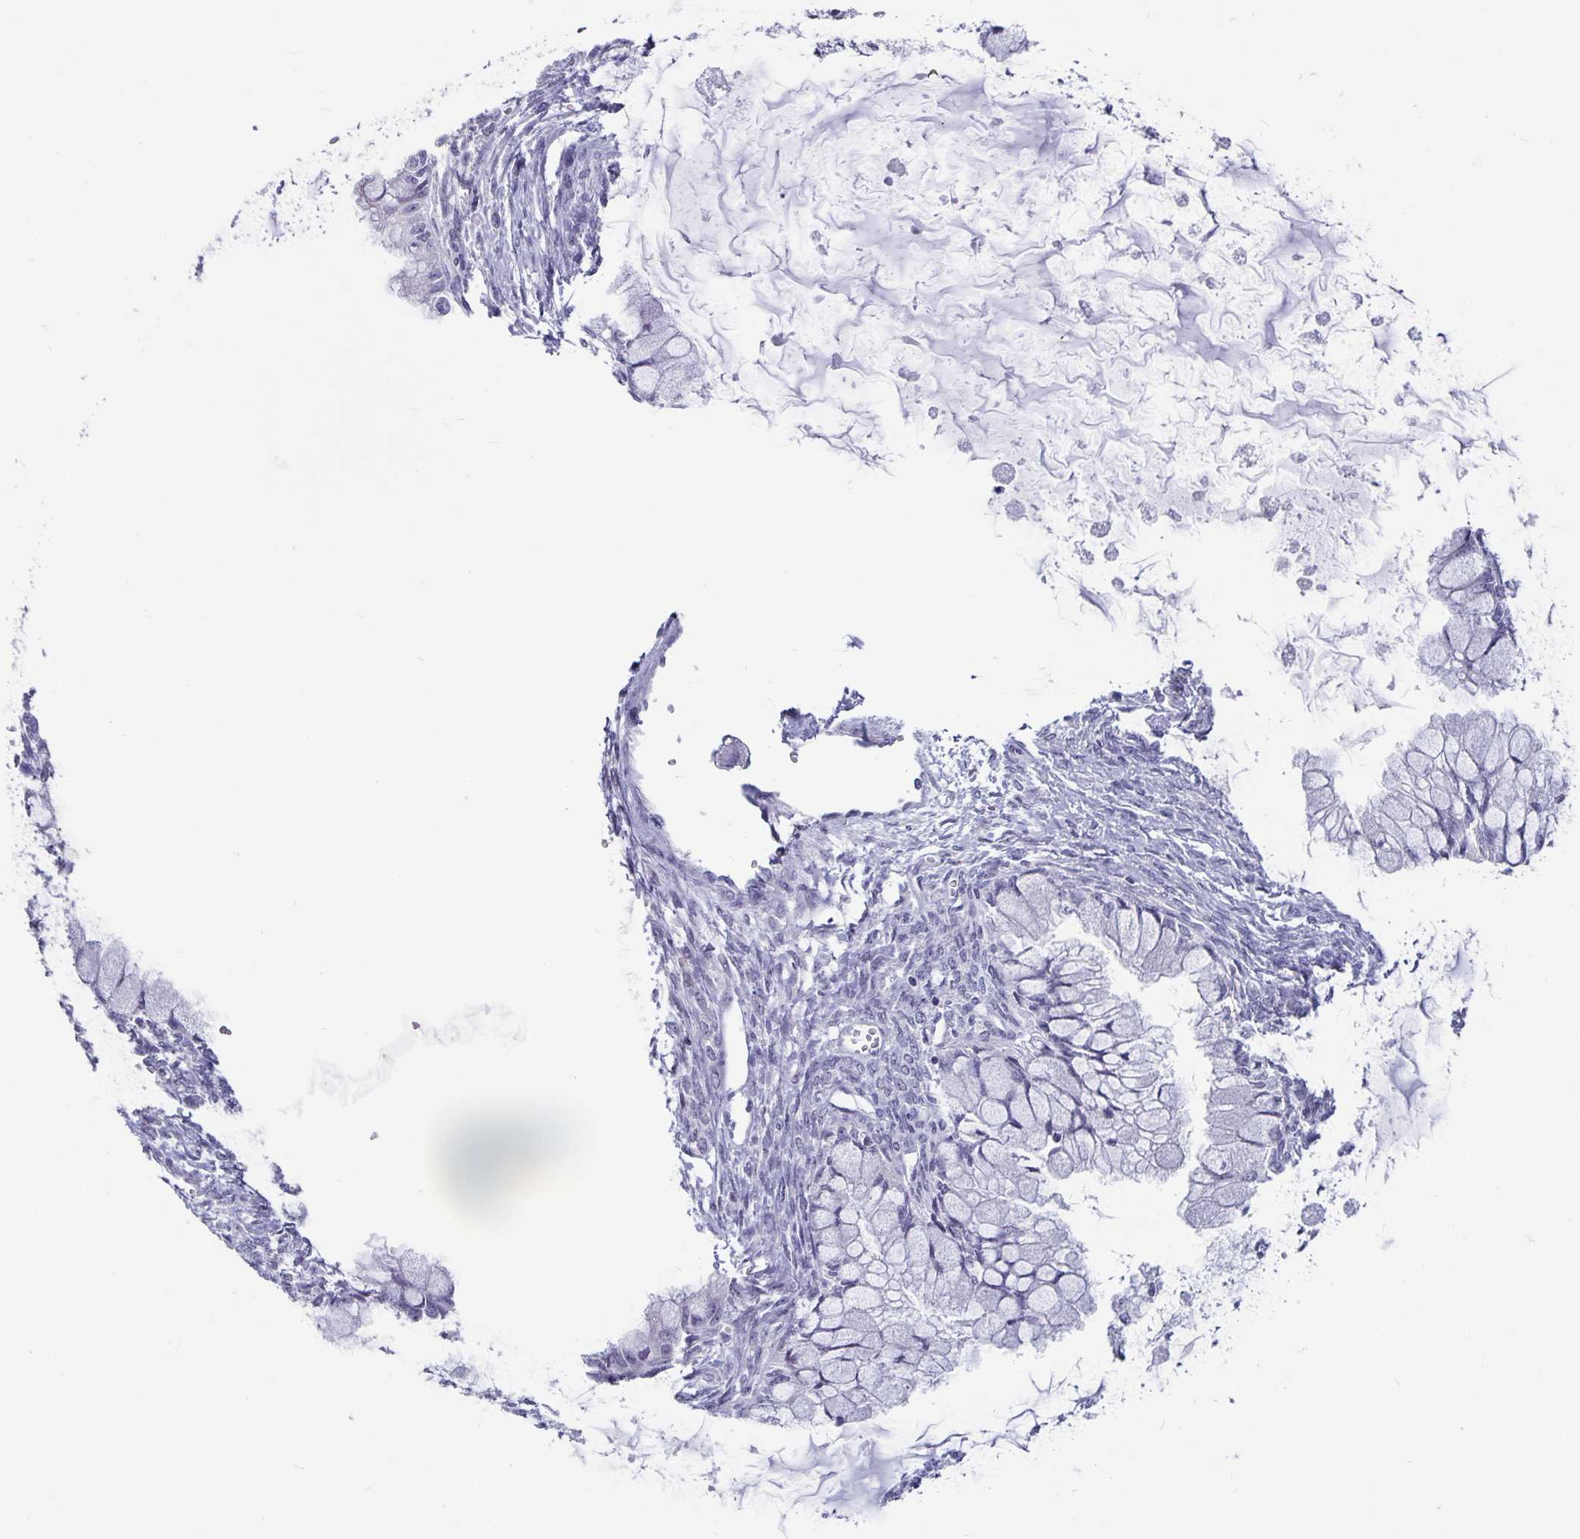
{"staining": {"intensity": "negative", "quantity": "none", "location": "none"}, "tissue": "ovarian cancer", "cell_type": "Tumor cells", "image_type": "cancer", "snomed": [{"axis": "morphology", "description": "Cystadenocarcinoma, mucinous, NOS"}, {"axis": "topography", "description": "Ovary"}], "caption": "IHC image of neoplastic tissue: ovarian cancer stained with DAB demonstrates no significant protein expression in tumor cells. (DAB immunohistochemistry visualized using brightfield microscopy, high magnification).", "gene": "OLIG2", "patient": {"sex": "female", "age": 34}}